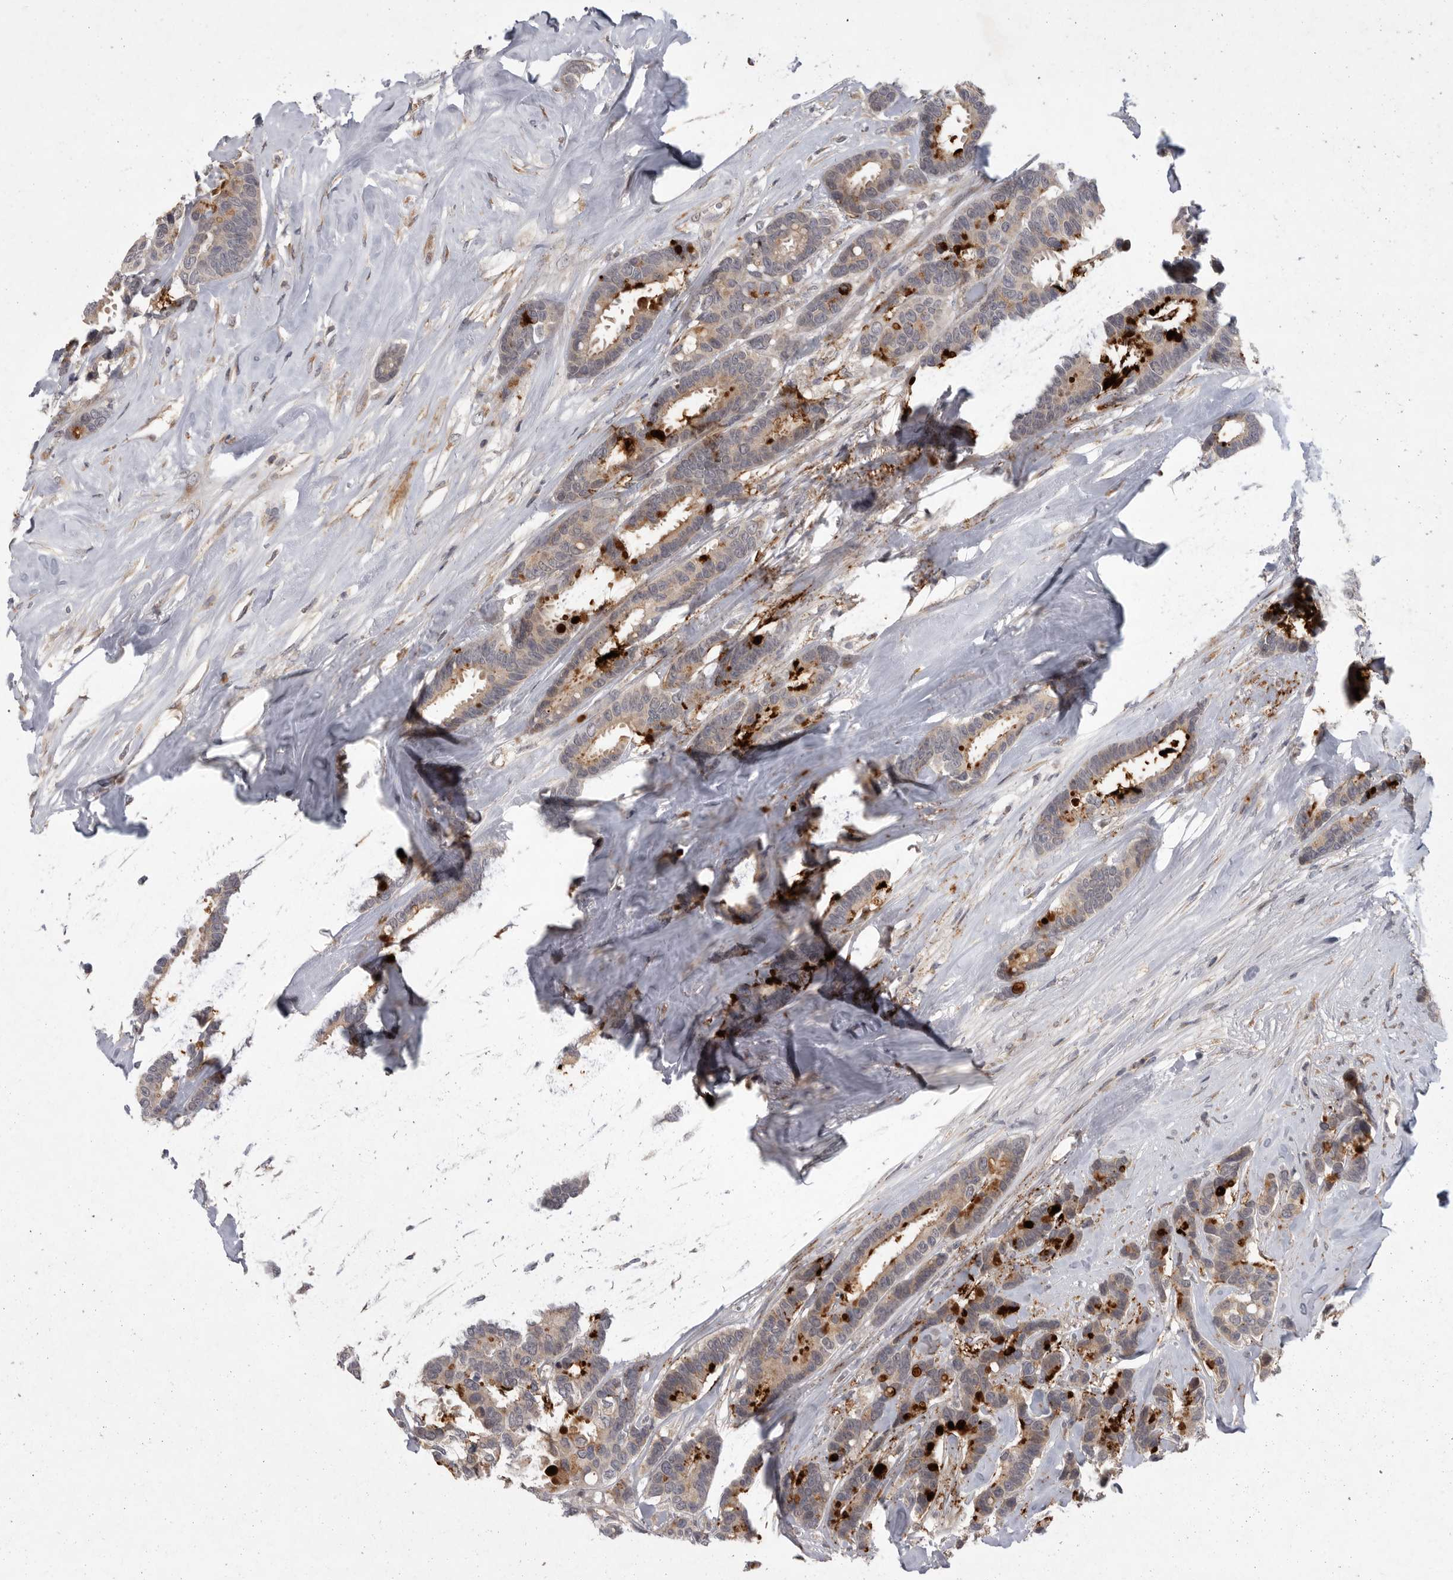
{"staining": {"intensity": "strong", "quantity": "<25%", "location": "cytoplasmic/membranous"}, "tissue": "breast cancer", "cell_type": "Tumor cells", "image_type": "cancer", "snomed": [{"axis": "morphology", "description": "Duct carcinoma"}, {"axis": "topography", "description": "Breast"}], "caption": "Approximately <25% of tumor cells in human breast cancer reveal strong cytoplasmic/membranous protein positivity as visualized by brown immunohistochemical staining.", "gene": "MAN2A1", "patient": {"sex": "female", "age": 87}}